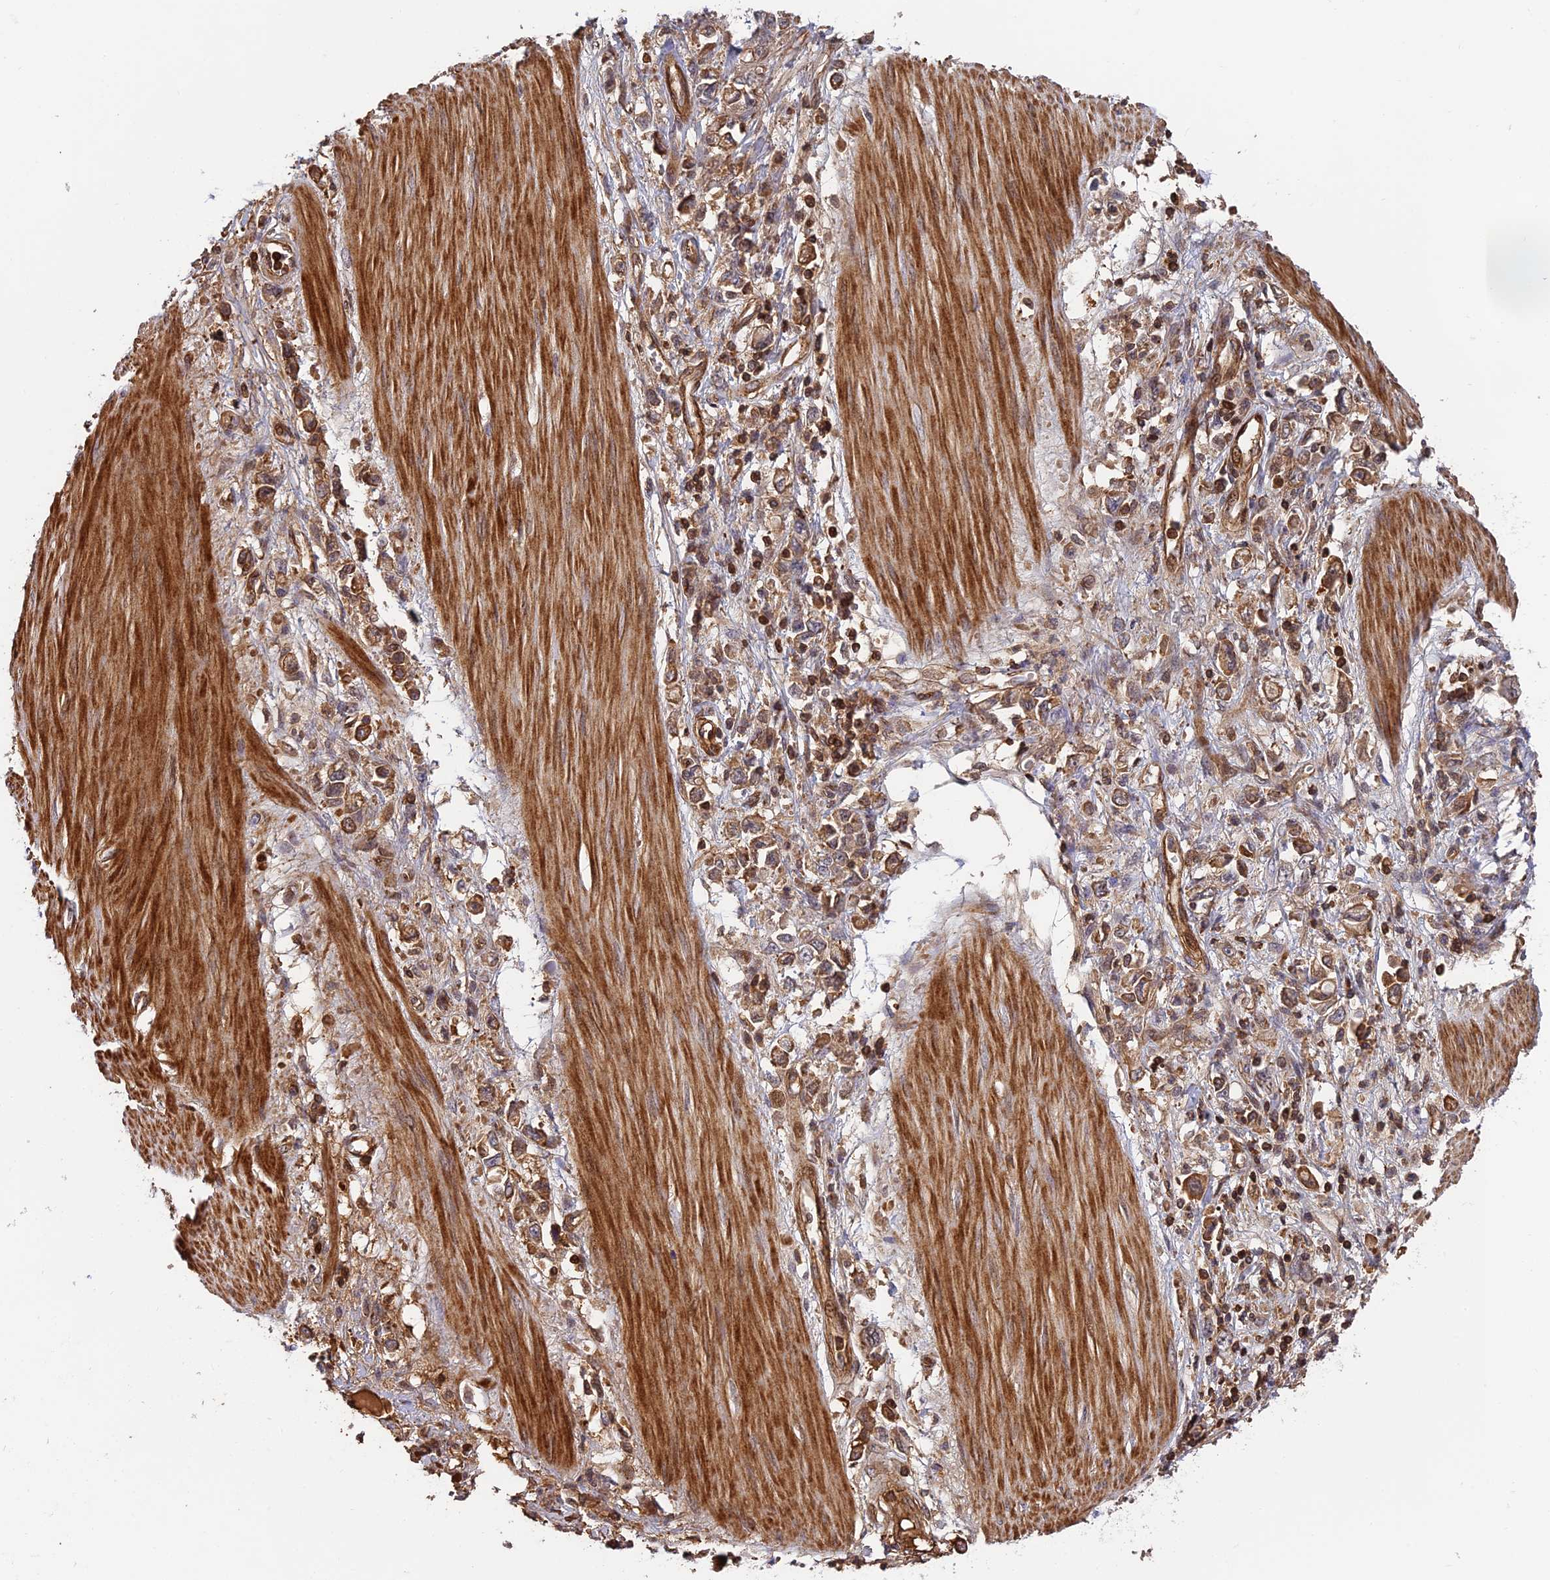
{"staining": {"intensity": "moderate", "quantity": ">75%", "location": "cytoplasmic/membranous"}, "tissue": "stomach cancer", "cell_type": "Tumor cells", "image_type": "cancer", "snomed": [{"axis": "morphology", "description": "Adenocarcinoma, NOS"}, {"axis": "topography", "description": "Stomach"}], "caption": "Human stomach cancer stained for a protein (brown) exhibits moderate cytoplasmic/membranous positive positivity in approximately >75% of tumor cells.", "gene": "OSBPL1A", "patient": {"sex": "female", "age": 76}}